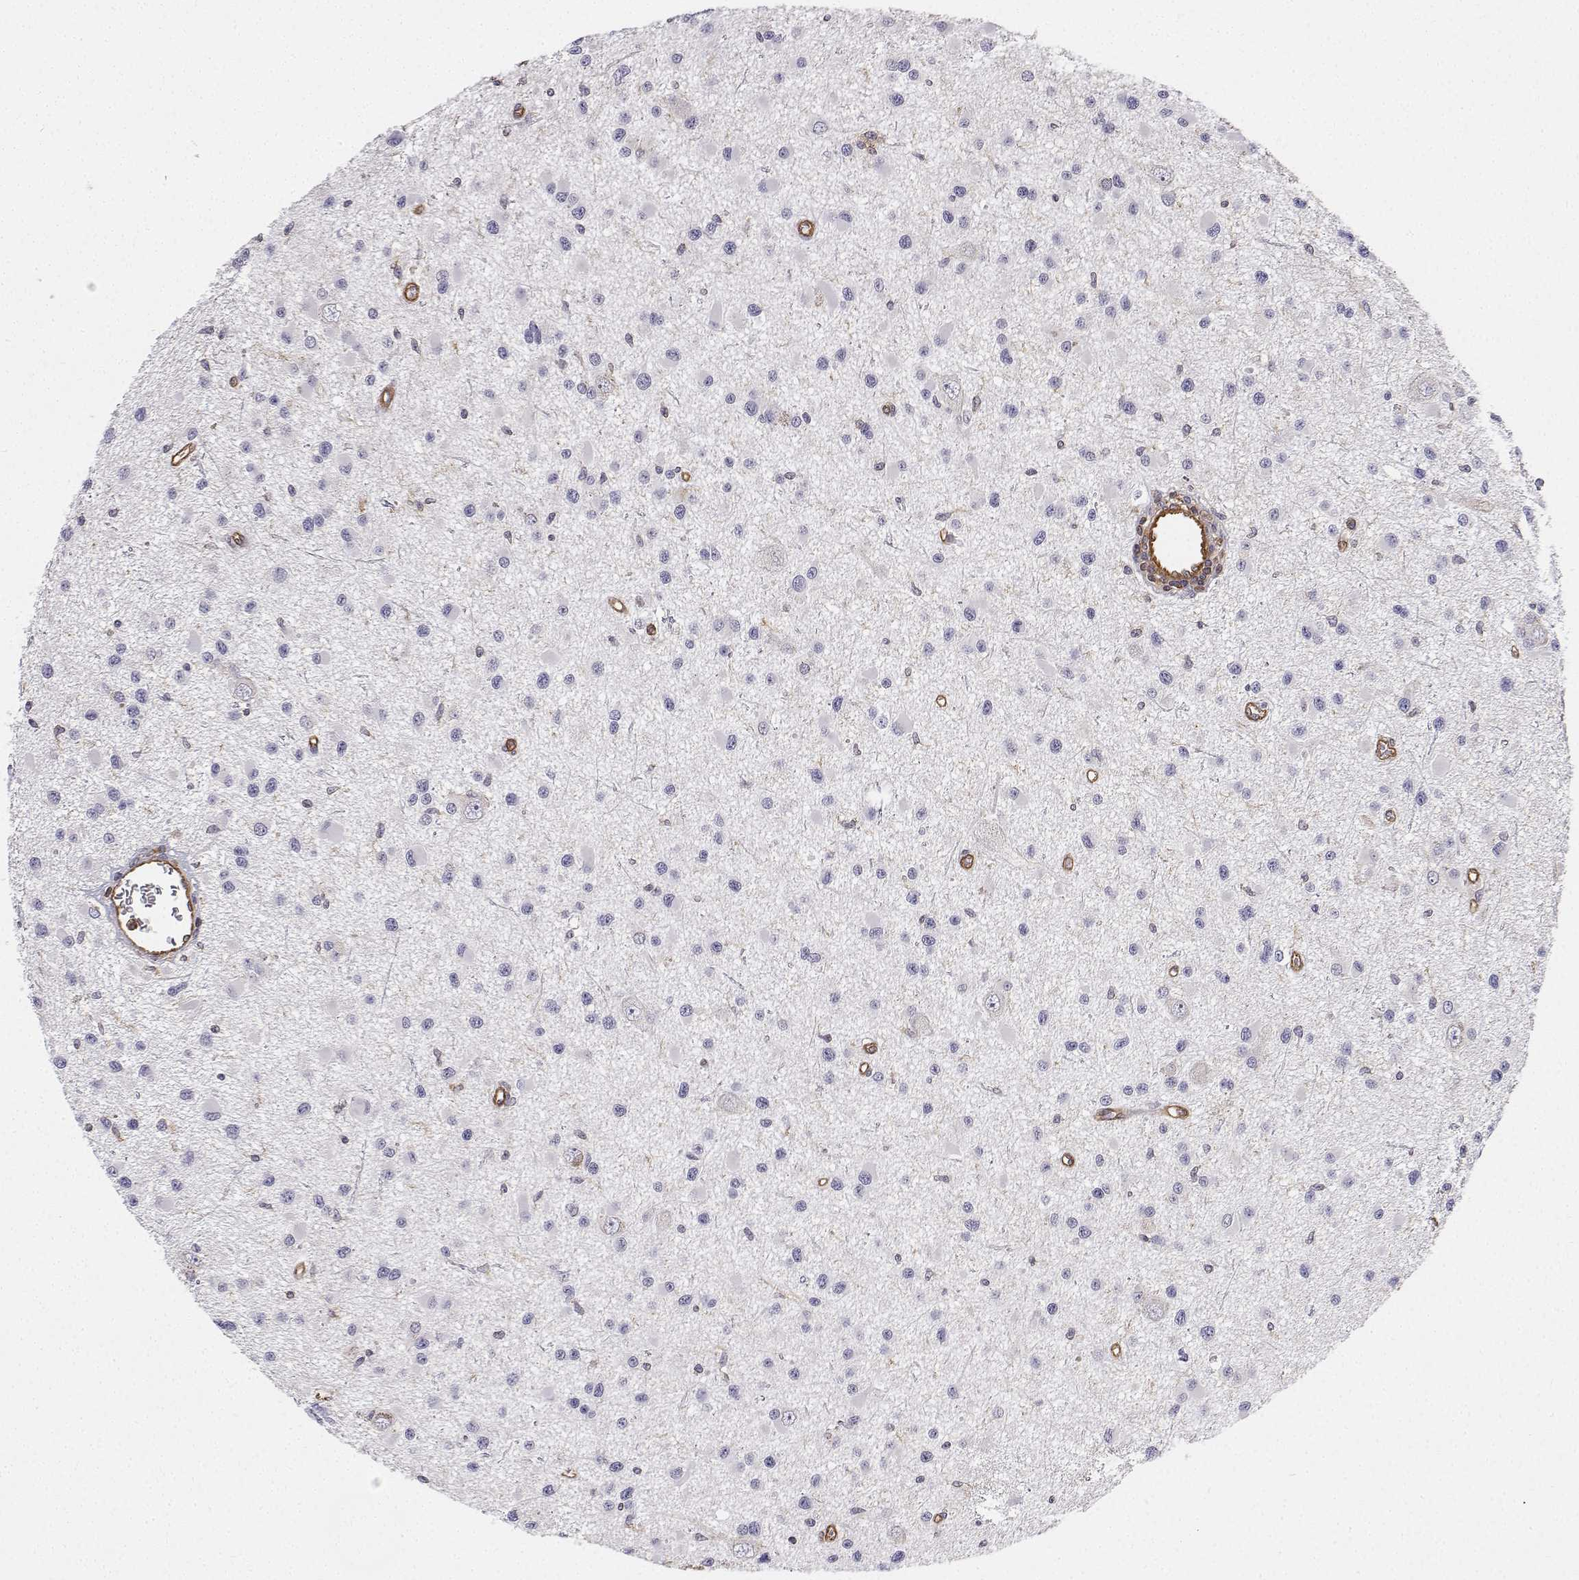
{"staining": {"intensity": "negative", "quantity": "none", "location": "none"}, "tissue": "glioma", "cell_type": "Tumor cells", "image_type": "cancer", "snomed": [{"axis": "morphology", "description": "Glioma, malignant, High grade"}, {"axis": "topography", "description": "Brain"}], "caption": "This is an IHC image of human glioma. There is no staining in tumor cells.", "gene": "MYH9", "patient": {"sex": "male", "age": 54}}